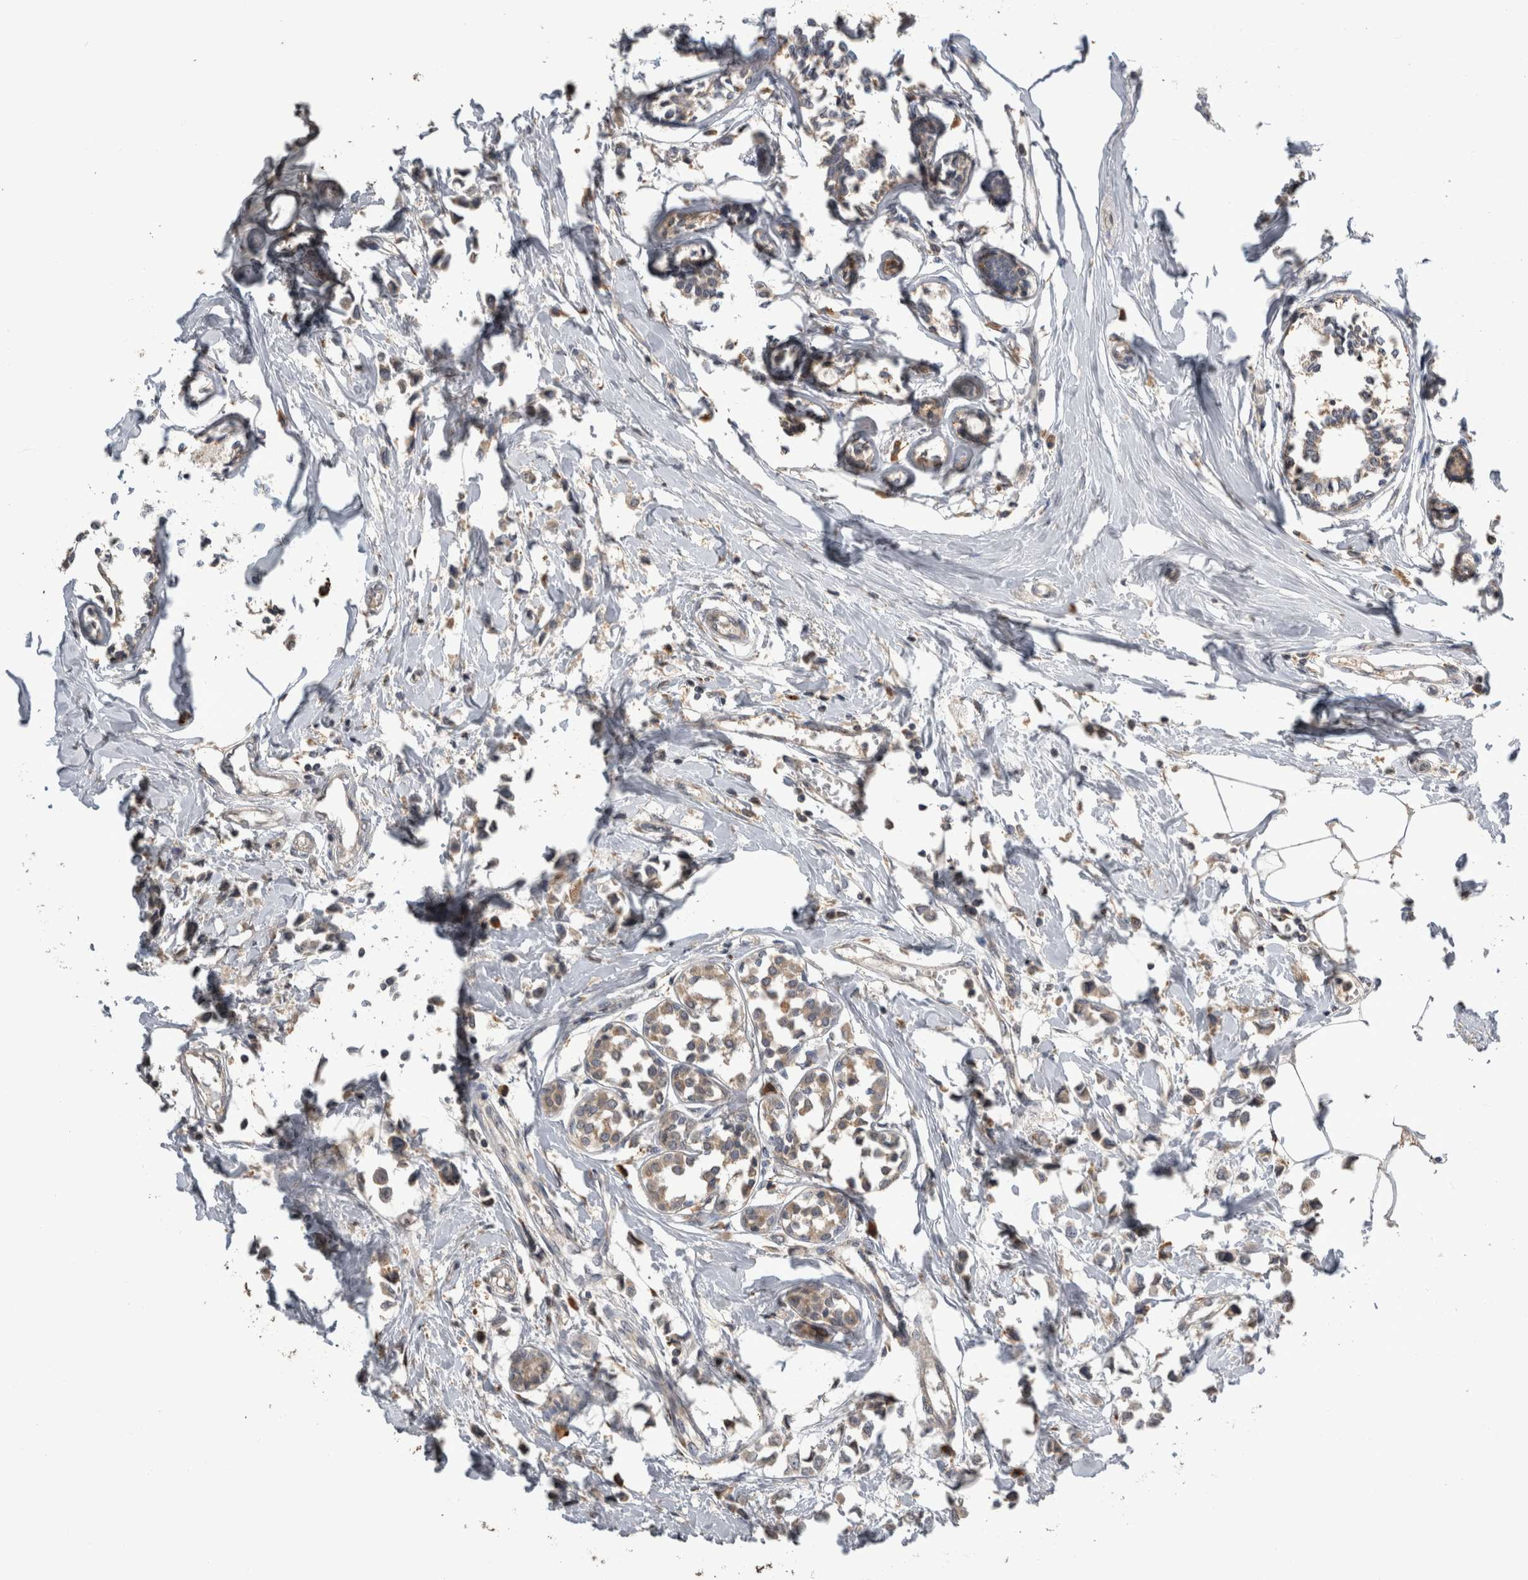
{"staining": {"intensity": "weak", "quantity": "25%-75%", "location": "cytoplasmic/membranous"}, "tissue": "breast cancer", "cell_type": "Tumor cells", "image_type": "cancer", "snomed": [{"axis": "morphology", "description": "Lobular carcinoma"}, {"axis": "topography", "description": "Breast"}], "caption": "About 25%-75% of tumor cells in human breast lobular carcinoma display weak cytoplasmic/membranous protein positivity as visualized by brown immunohistochemical staining.", "gene": "ANXA13", "patient": {"sex": "female", "age": 51}}